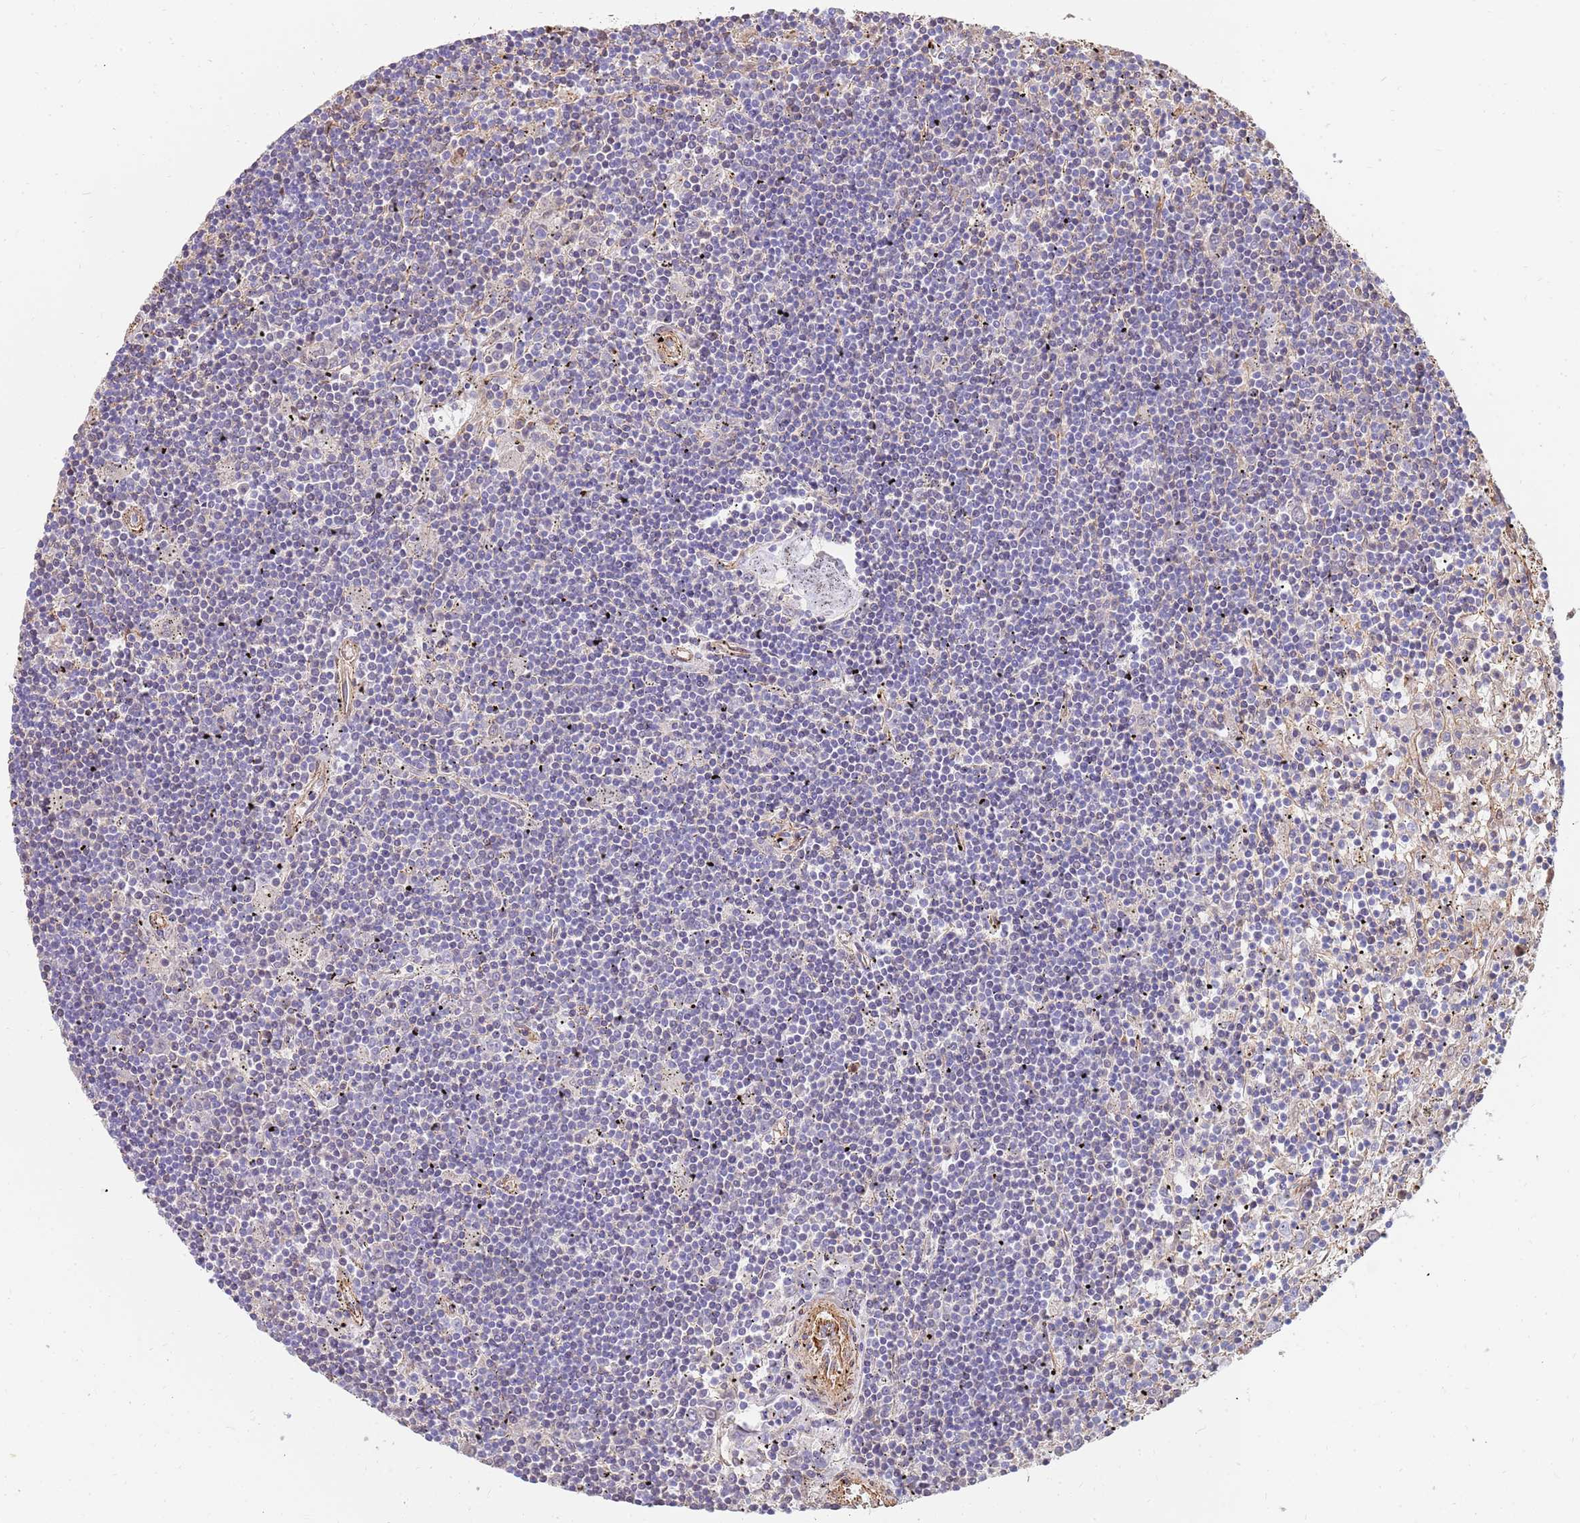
{"staining": {"intensity": "negative", "quantity": "none", "location": "none"}, "tissue": "lymphoma", "cell_type": "Tumor cells", "image_type": "cancer", "snomed": [{"axis": "morphology", "description": "Malignant lymphoma, non-Hodgkin's type, Low grade"}, {"axis": "topography", "description": "Spleen"}], "caption": "Micrograph shows no protein positivity in tumor cells of malignant lymphoma, non-Hodgkin's type (low-grade) tissue.", "gene": "GFRAL", "patient": {"sex": "male", "age": 76}}